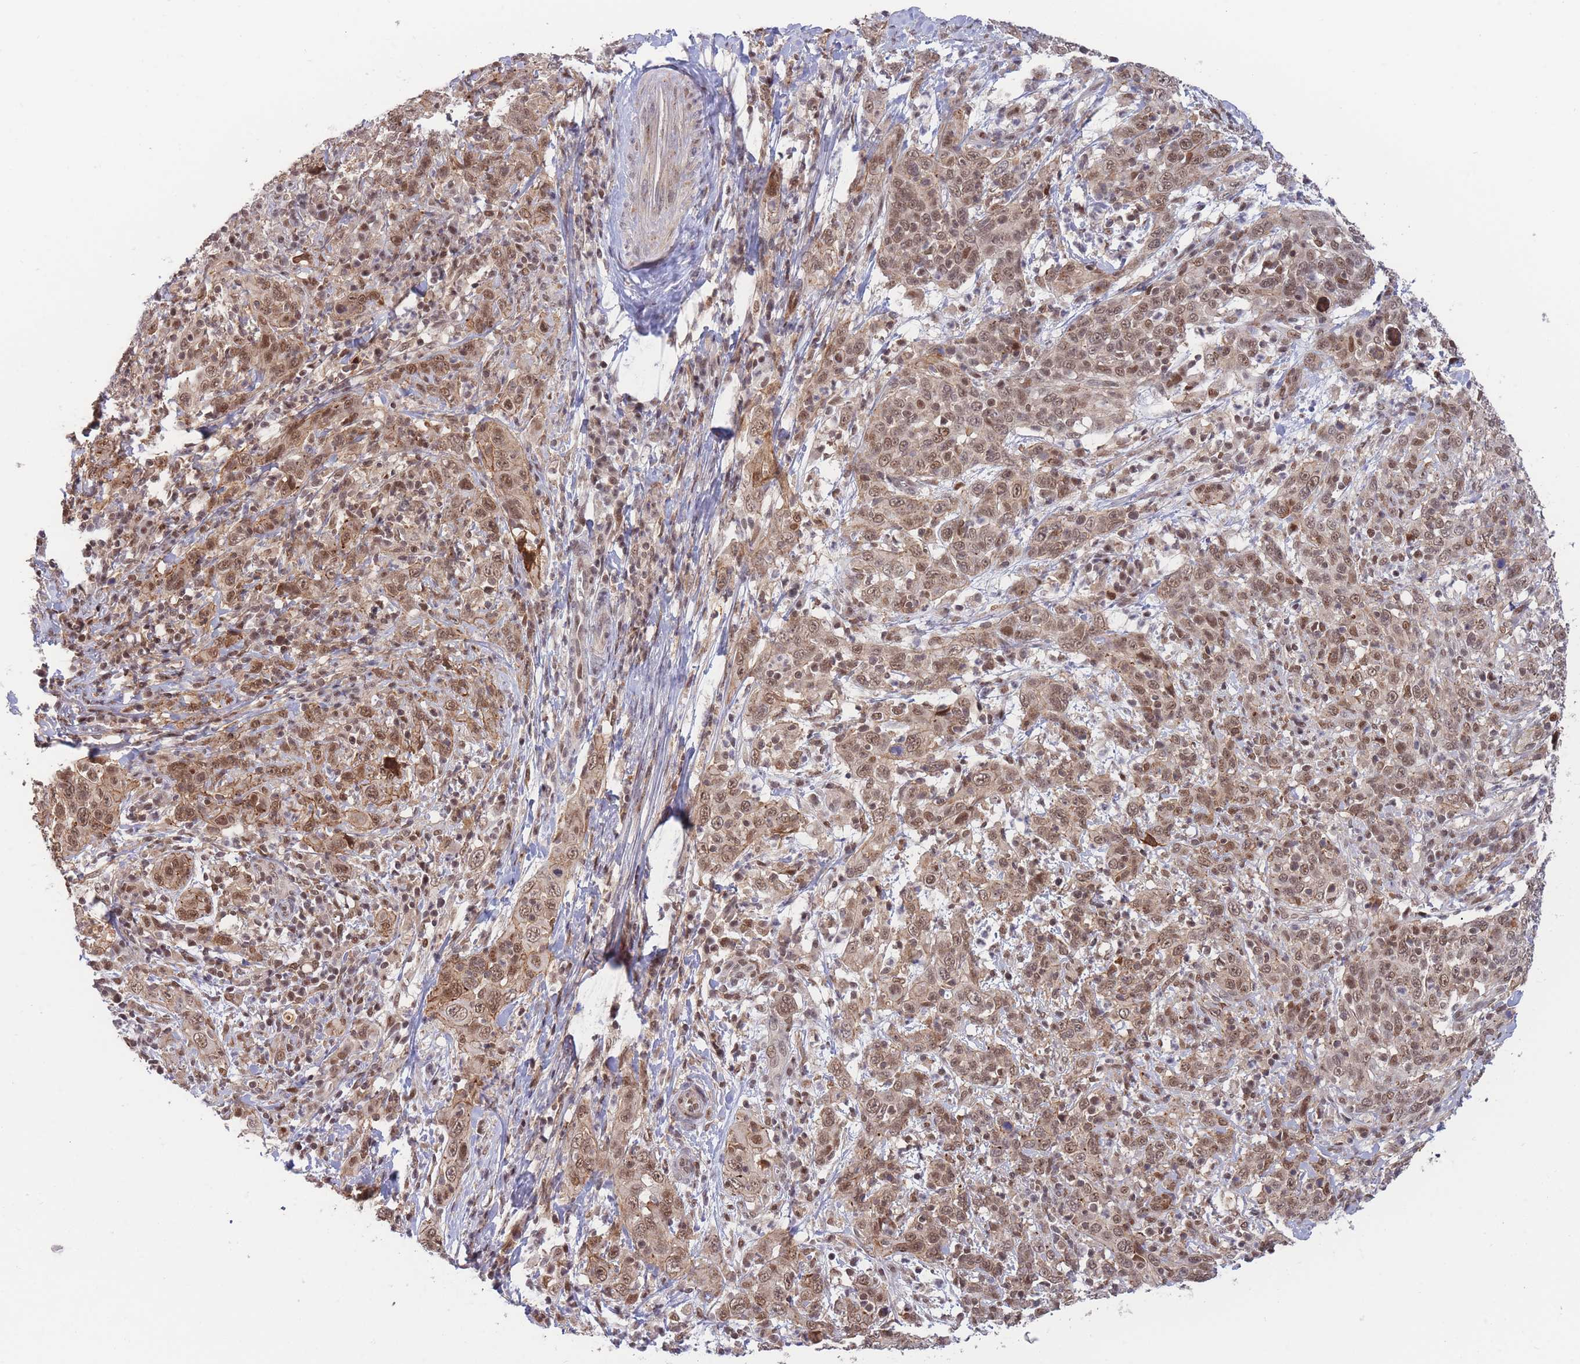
{"staining": {"intensity": "moderate", "quantity": ">75%", "location": "cytoplasmic/membranous,nuclear"}, "tissue": "cervical cancer", "cell_type": "Tumor cells", "image_type": "cancer", "snomed": [{"axis": "morphology", "description": "Squamous cell carcinoma, NOS"}, {"axis": "topography", "description": "Cervix"}], "caption": "This histopathology image demonstrates cervical cancer (squamous cell carcinoma) stained with IHC to label a protein in brown. The cytoplasmic/membranous and nuclear of tumor cells show moderate positivity for the protein. Nuclei are counter-stained blue.", "gene": "BOD1L1", "patient": {"sex": "female", "age": 46}}